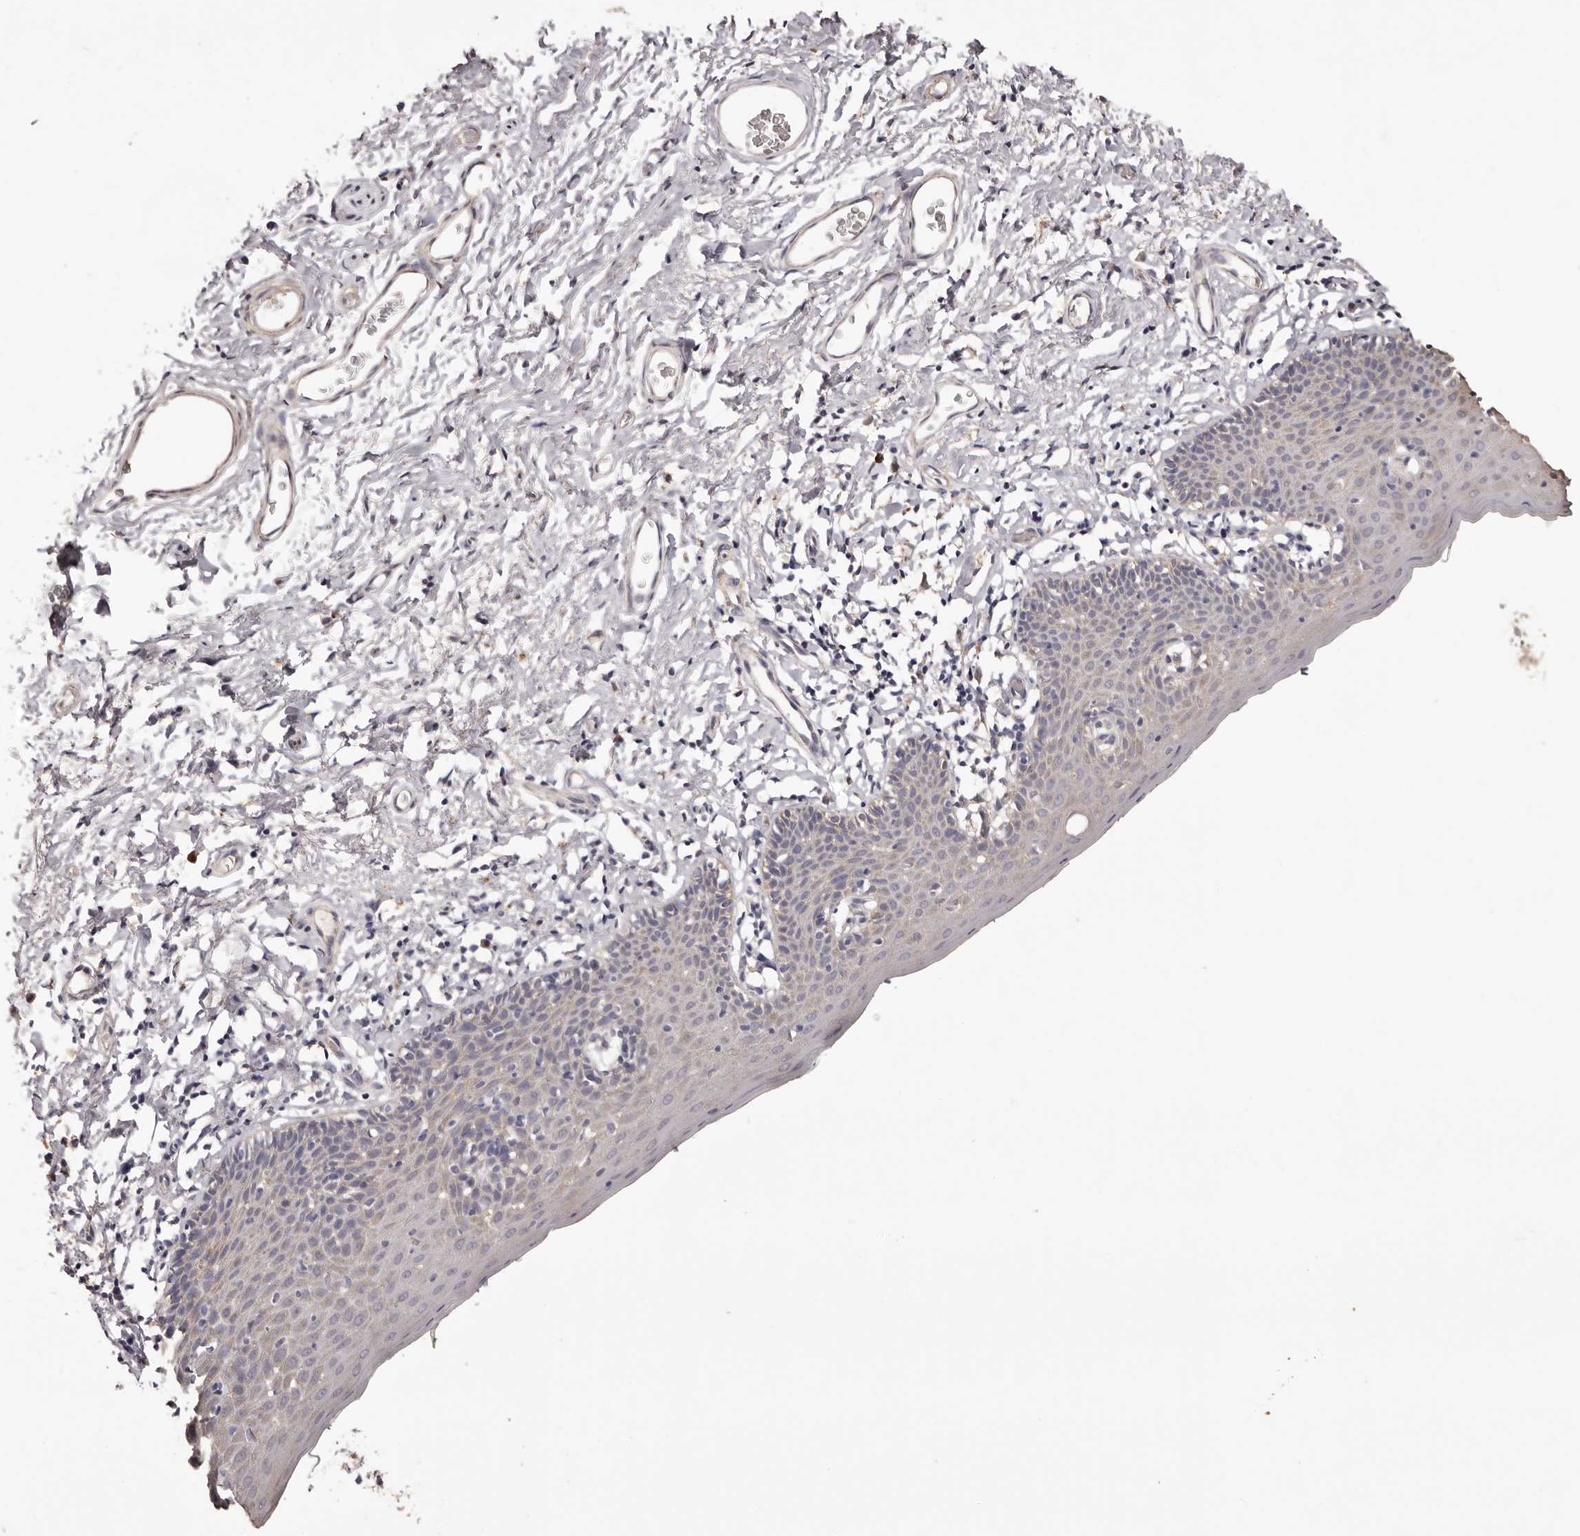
{"staining": {"intensity": "weak", "quantity": "<25%", "location": "cytoplasmic/membranous"}, "tissue": "skin", "cell_type": "Epidermal cells", "image_type": "normal", "snomed": [{"axis": "morphology", "description": "Normal tissue, NOS"}, {"axis": "topography", "description": "Vulva"}], "caption": "High power microscopy micrograph of an immunohistochemistry (IHC) photomicrograph of benign skin, revealing no significant expression in epidermal cells. Nuclei are stained in blue.", "gene": "ETNK1", "patient": {"sex": "female", "age": 66}}